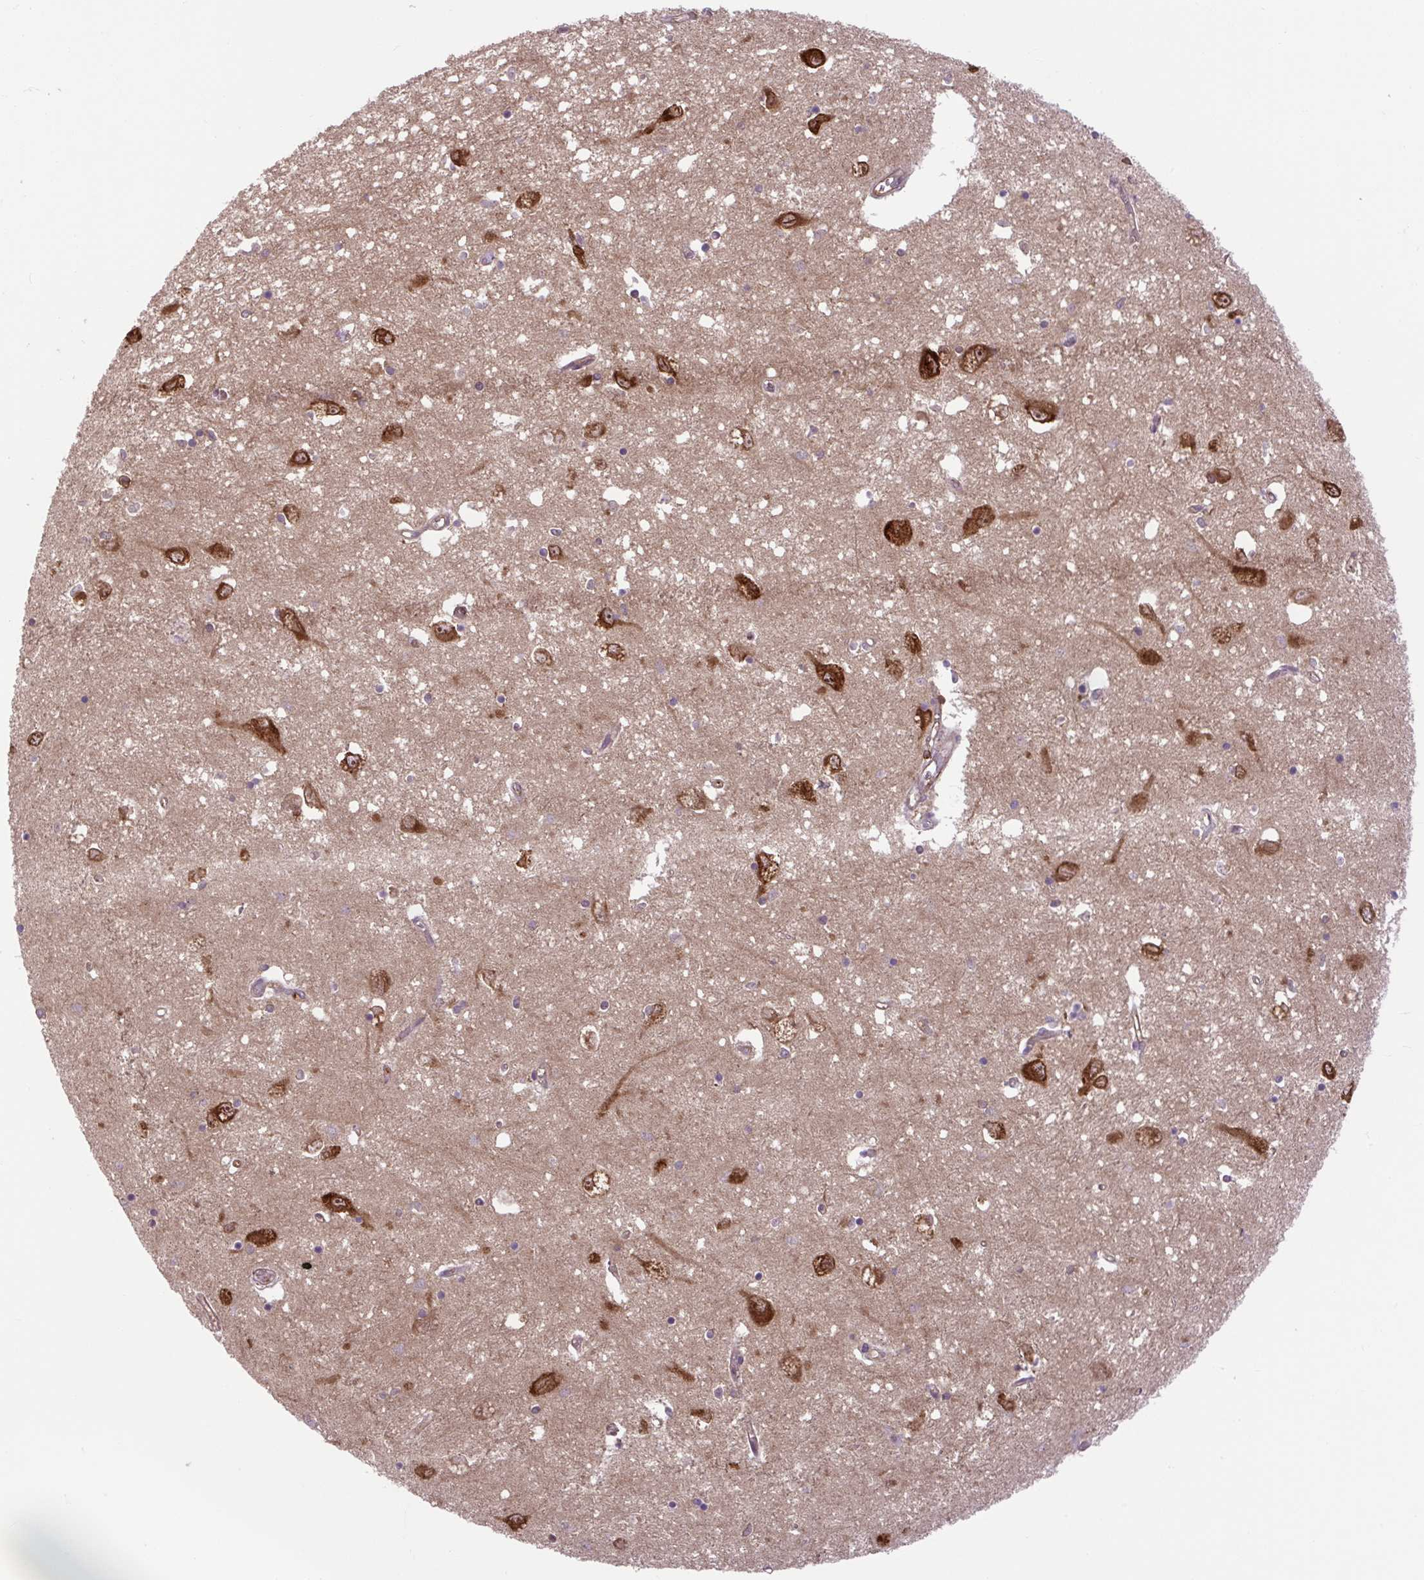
{"staining": {"intensity": "negative", "quantity": "none", "location": "none"}, "tissue": "caudate", "cell_type": "Glial cells", "image_type": "normal", "snomed": [{"axis": "morphology", "description": "Normal tissue, NOS"}, {"axis": "topography", "description": "Lateral ventricle wall"}], "caption": "The photomicrograph exhibits no staining of glial cells in benign caudate. The staining was performed using DAB (3,3'-diaminobenzidine) to visualize the protein expression in brown, while the nuclei were stained in blue with hematoxylin (Magnification: 20x).", "gene": "PLCG1", "patient": {"sex": "male", "age": 70}}